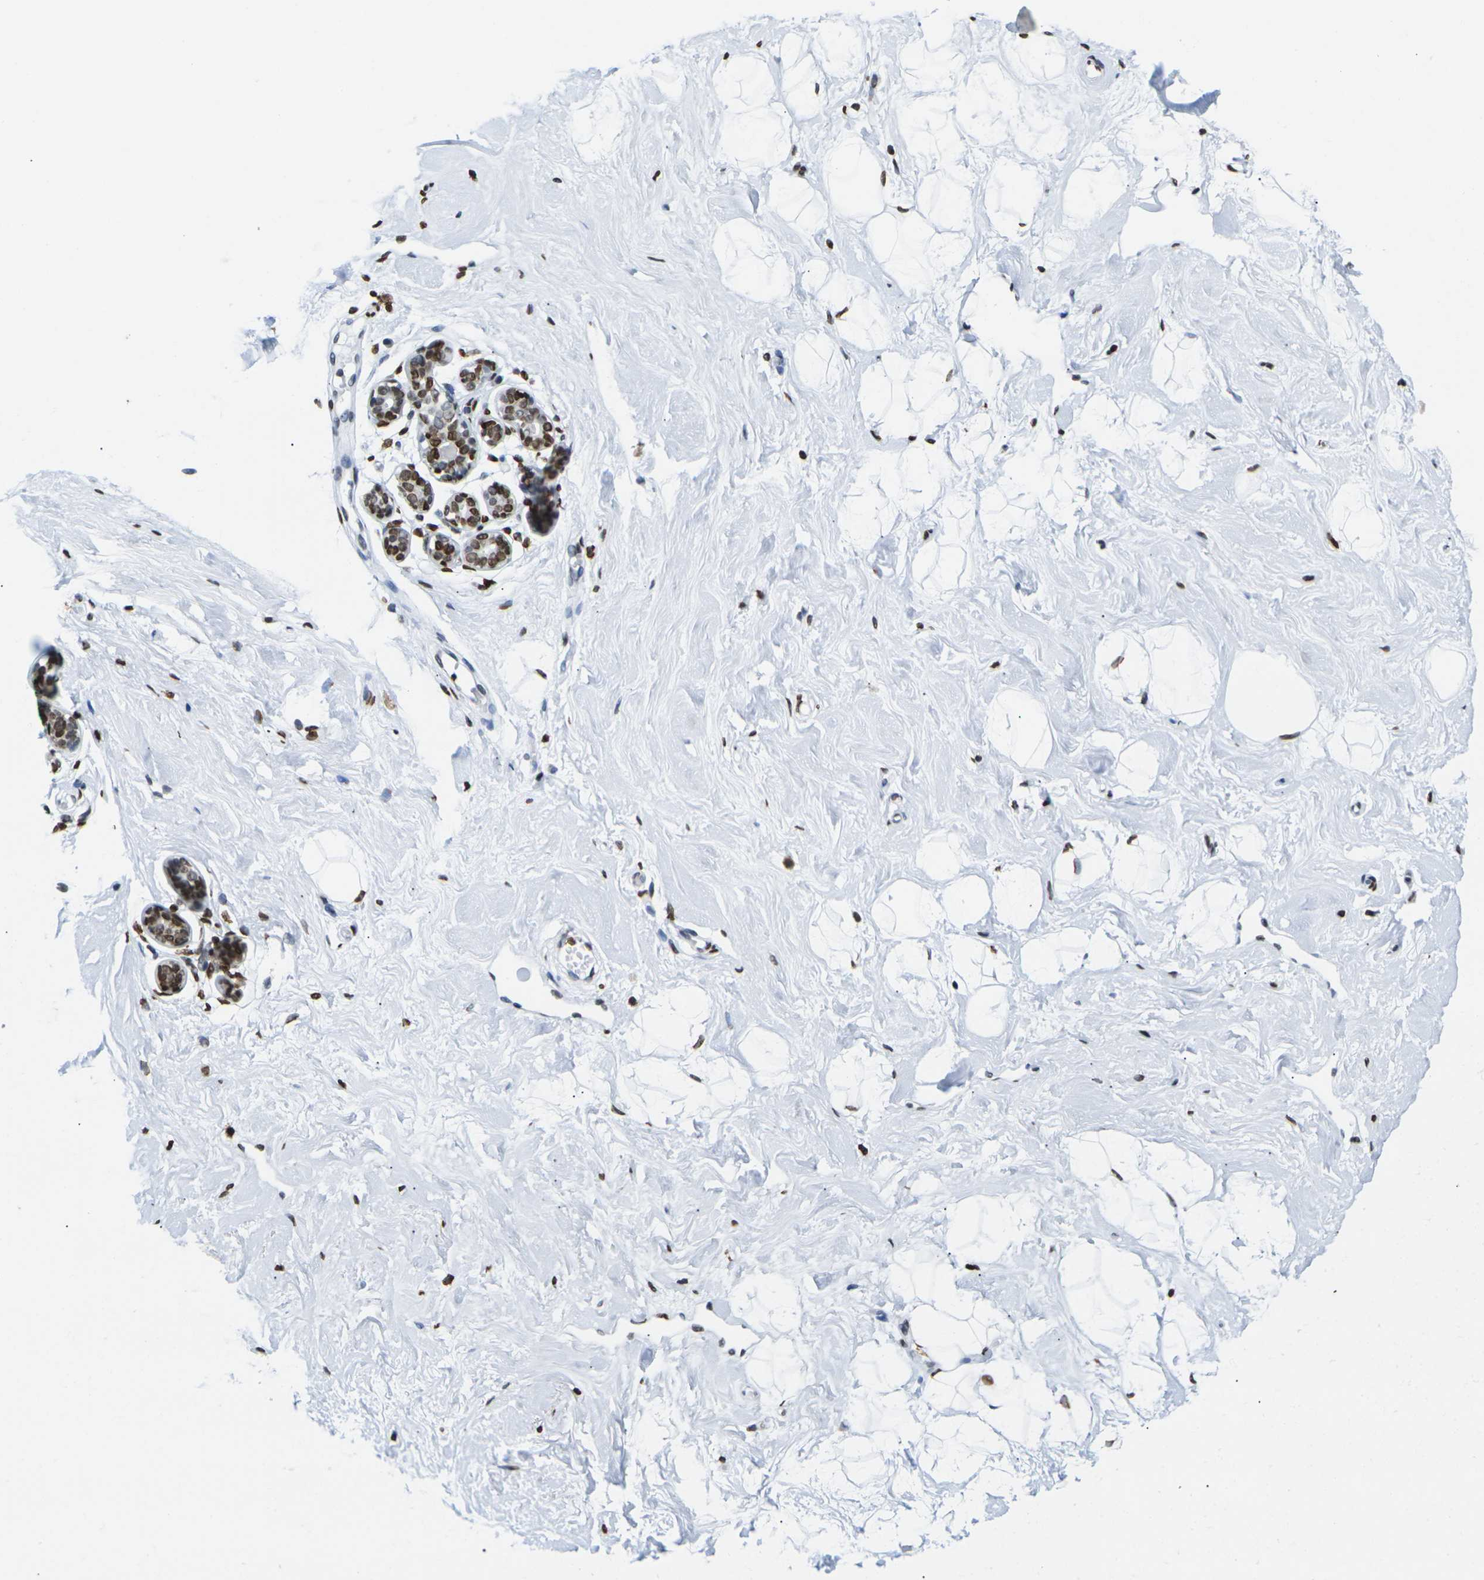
{"staining": {"intensity": "moderate", "quantity": ">75%", "location": "nuclear"}, "tissue": "breast", "cell_type": "Adipocytes", "image_type": "normal", "snomed": [{"axis": "morphology", "description": "Normal tissue, NOS"}, {"axis": "topography", "description": "Breast"}], "caption": "A medium amount of moderate nuclear staining is appreciated in approximately >75% of adipocytes in unremarkable breast. Nuclei are stained in blue.", "gene": "H2AC21", "patient": {"sex": "female", "age": 23}}